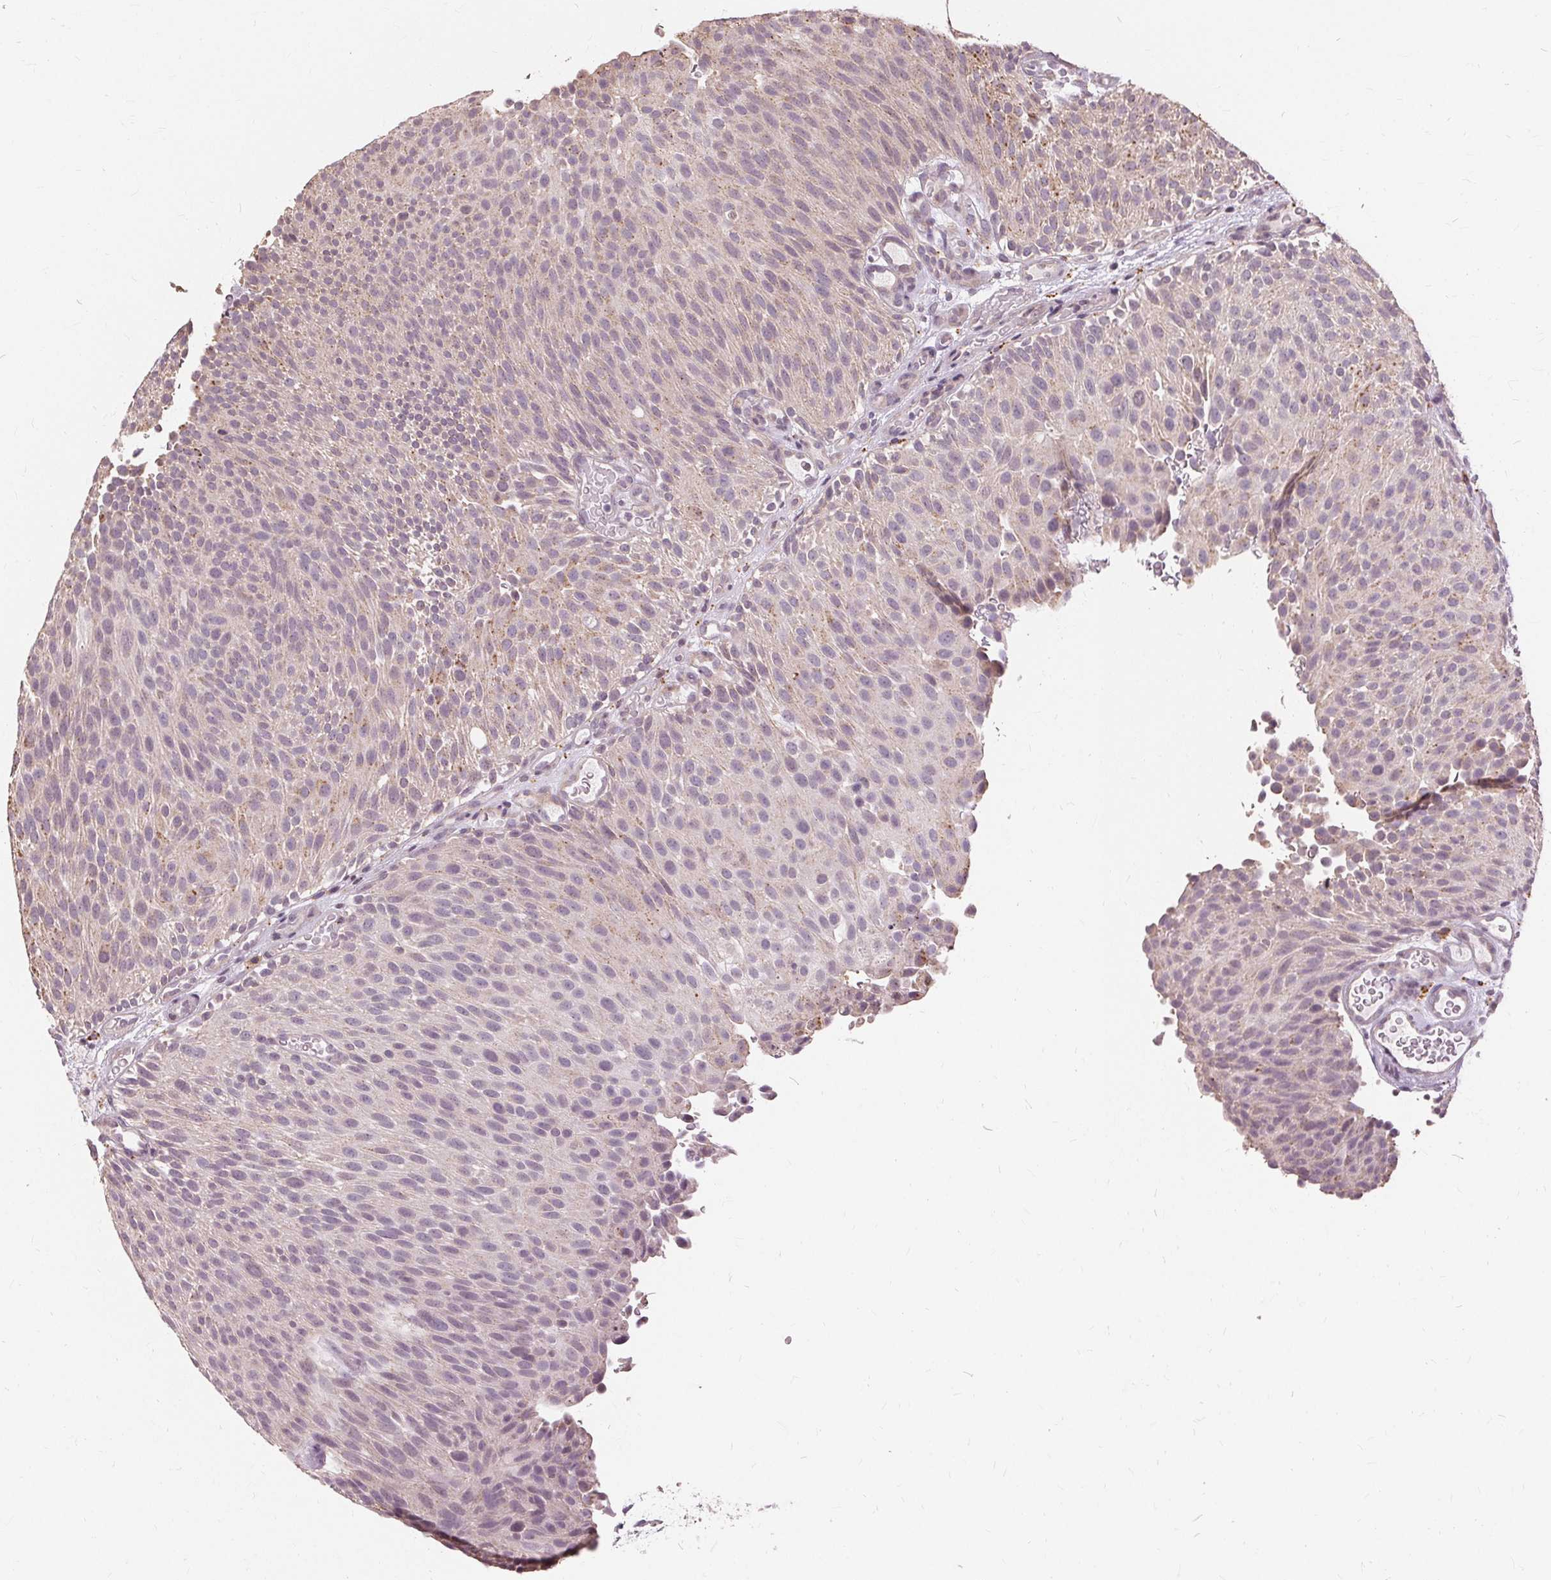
{"staining": {"intensity": "weak", "quantity": "<25%", "location": "cytoplasmic/membranous"}, "tissue": "urothelial cancer", "cell_type": "Tumor cells", "image_type": "cancer", "snomed": [{"axis": "morphology", "description": "Urothelial carcinoma, Low grade"}, {"axis": "topography", "description": "Urinary bladder"}], "caption": "Protein analysis of low-grade urothelial carcinoma reveals no significant positivity in tumor cells.", "gene": "SIGLEC6", "patient": {"sex": "male", "age": 78}}